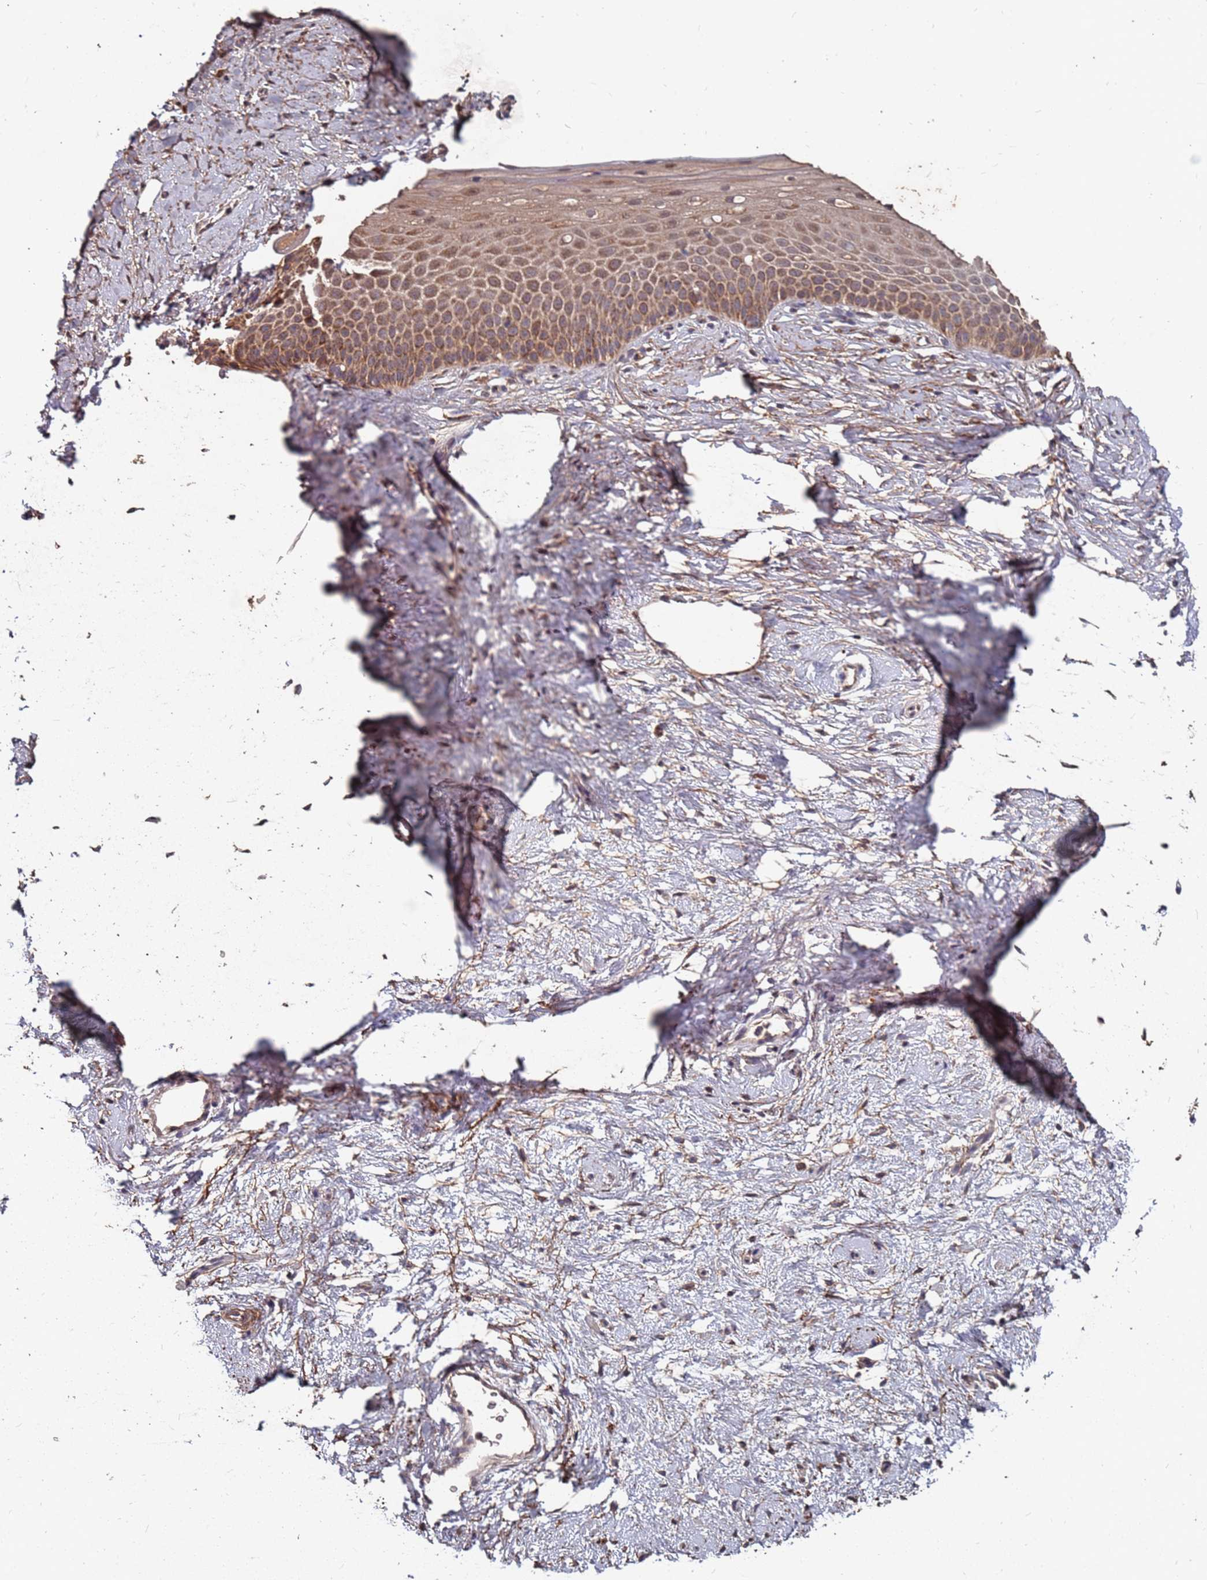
{"staining": {"intensity": "moderate", "quantity": ">75%", "location": "cytoplasmic/membranous"}, "tissue": "cervix", "cell_type": "Glandular cells", "image_type": "normal", "snomed": [{"axis": "morphology", "description": "Normal tissue, NOS"}, {"axis": "topography", "description": "Cervix"}], "caption": "Immunohistochemistry staining of normal cervix, which demonstrates medium levels of moderate cytoplasmic/membranous expression in about >75% of glandular cells indicating moderate cytoplasmic/membranous protein positivity. The staining was performed using DAB (brown) for protein detection and nuclei were counterstained in hematoxylin (blue).", "gene": "PRORP", "patient": {"sex": "female", "age": 57}}